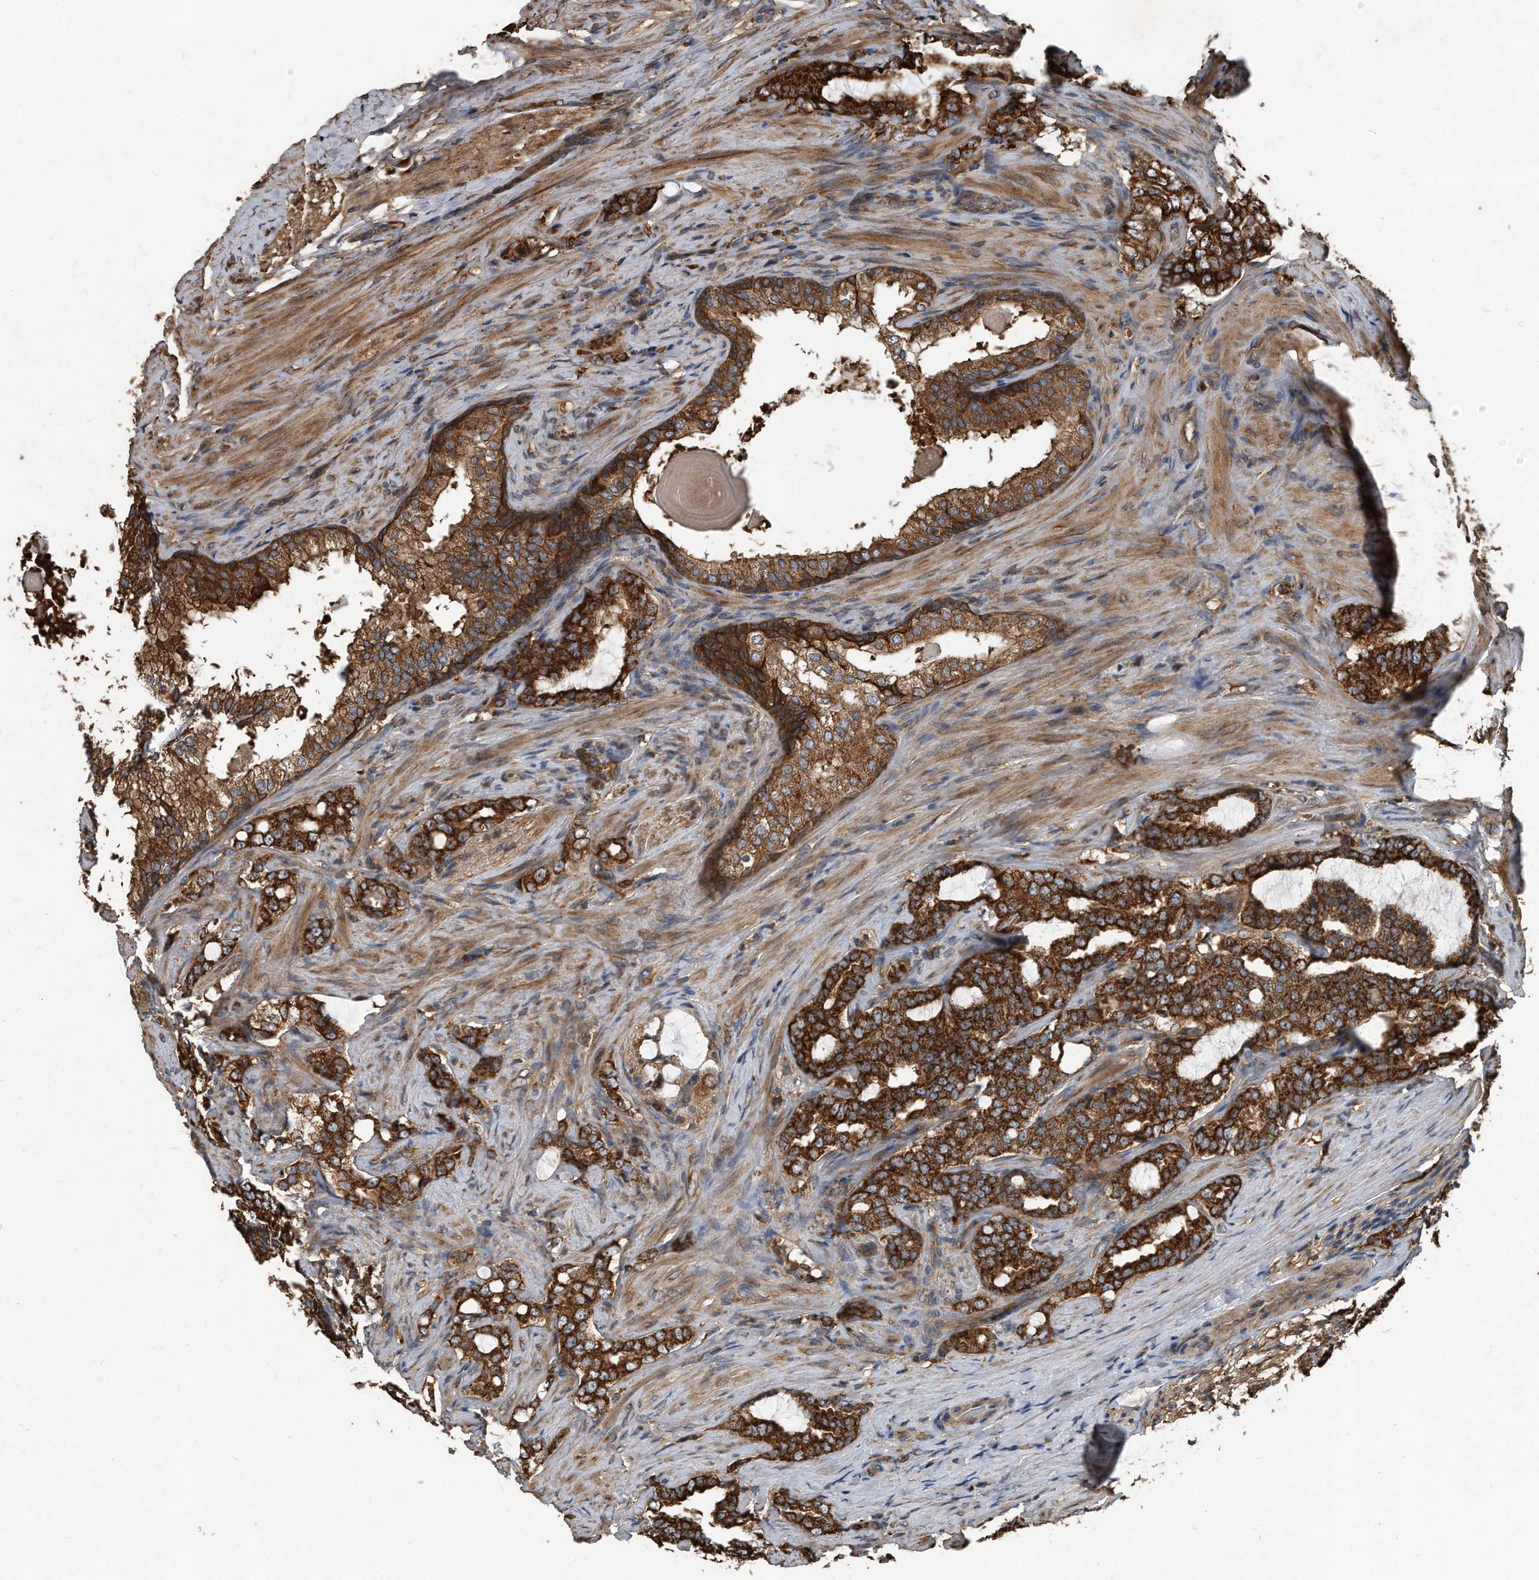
{"staining": {"intensity": "strong", "quantity": ">75%", "location": "cytoplasmic/membranous"}, "tissue": "prostate cancer", "cell_type": "Tumor cells", "image_type": "cancer", "snomed": [{"axis": "morphology", "description": "Adenocarcinoma, High grade"}, {"axis": "topography", "description": "Prostate"}], "caption": "This is an image of IHC staining of prostate adenocarcinoma (high-grade), which shows strong staining in the cytoplasmic/membranous of tumor cells.", "gene": "FAM136A", "patient": {"sex": "male", "age": 64}}